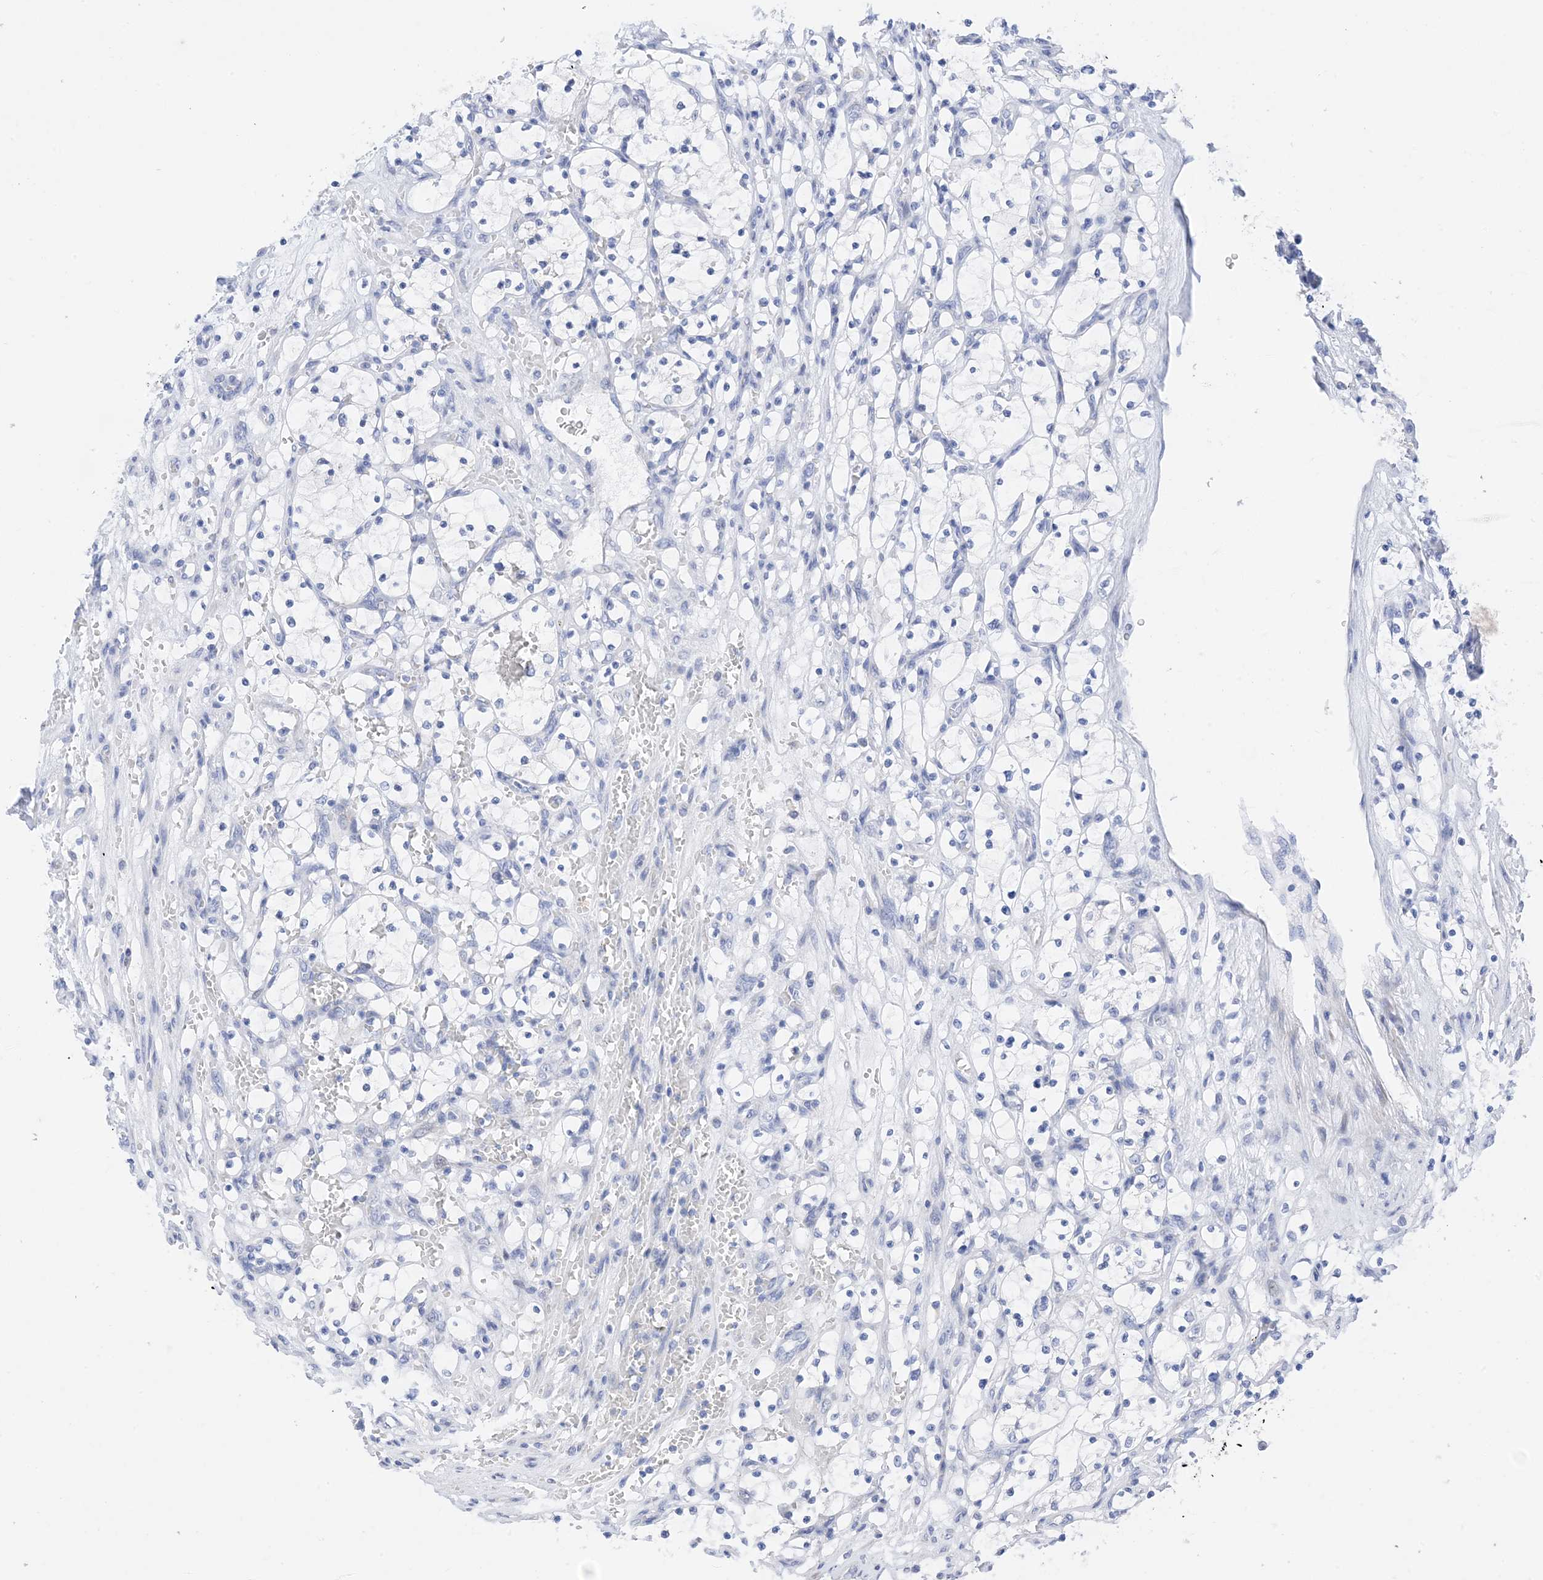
{"staining": {"intensity": "negative", "quantity": "none", "location": "none"}, "tissue": "renal cancer", "cell_type": "Tumor cells", "image_type": "cancer", "snomed": [{"axis": "morphology", "description": "Adenocarcinoma, NOS"}, {"axis": "topography", "description": "Kidney"}], "caption": "High power microscopy image of an IHC photomicrograph of renal adenocarcinoma, revealing no significant expression in tumor cells.", "gene": "PLK4", "patient": {"sex": "female", "age": 69}}